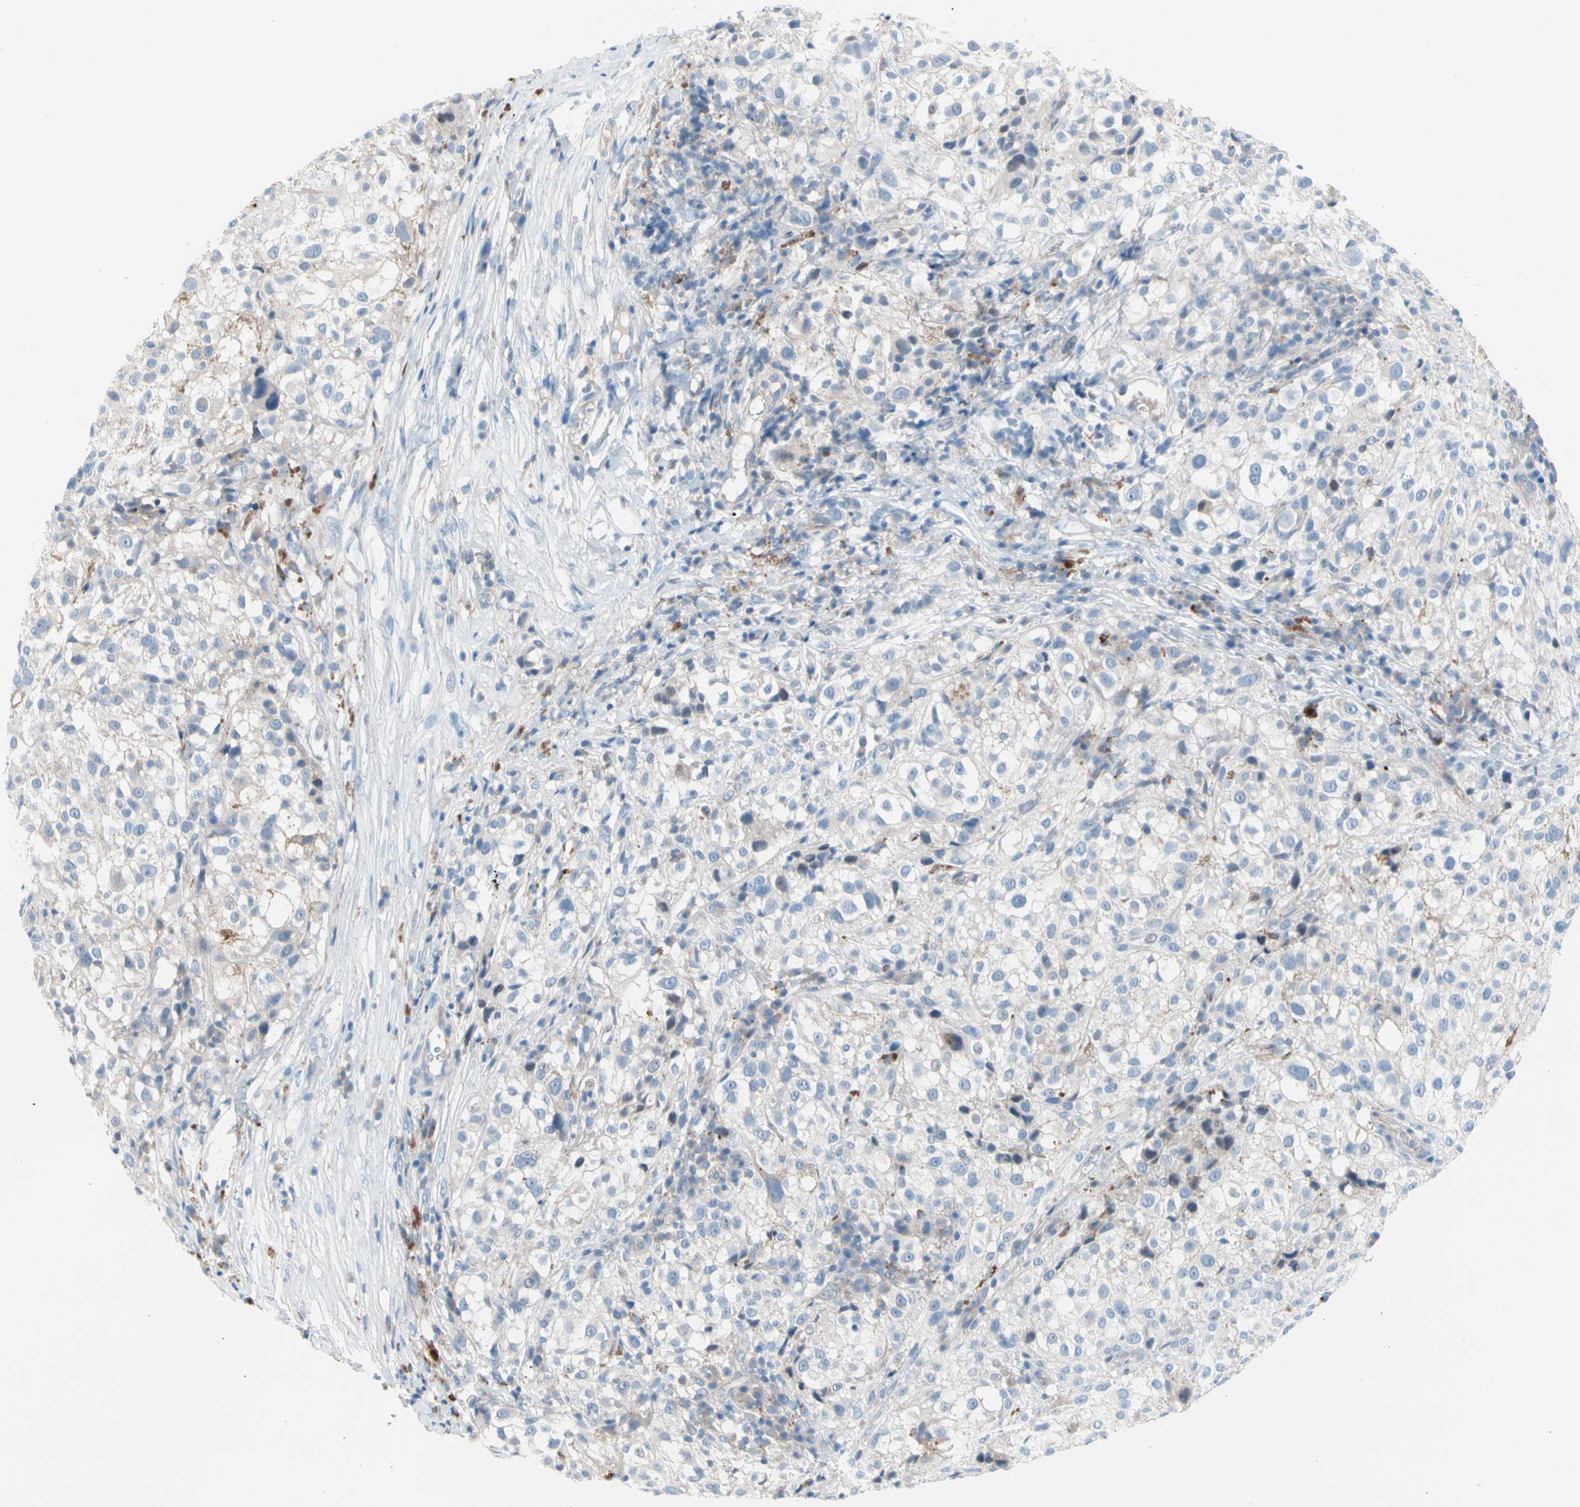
{"staining": {"intensity": "weak", "quantity": "<25%", "location": "cytoplasmic/membranous"}, "tissue": "melanoma", "cell_type": "Tumor cells", "image_type": "cancer", "snomed": [{"axis": "morphology", "description": "Necrosis, NOS"}, {"axis": "morphology", "description": "Malignant melanoma, NOS"}, {"axis": "topography", "description": "Skin"}], "caption": "The IHC image has no significant expression in tumor cells of melanoma tissue.", "gene": "CASQ1", "patient": {"sex": "female", "age": 87}}